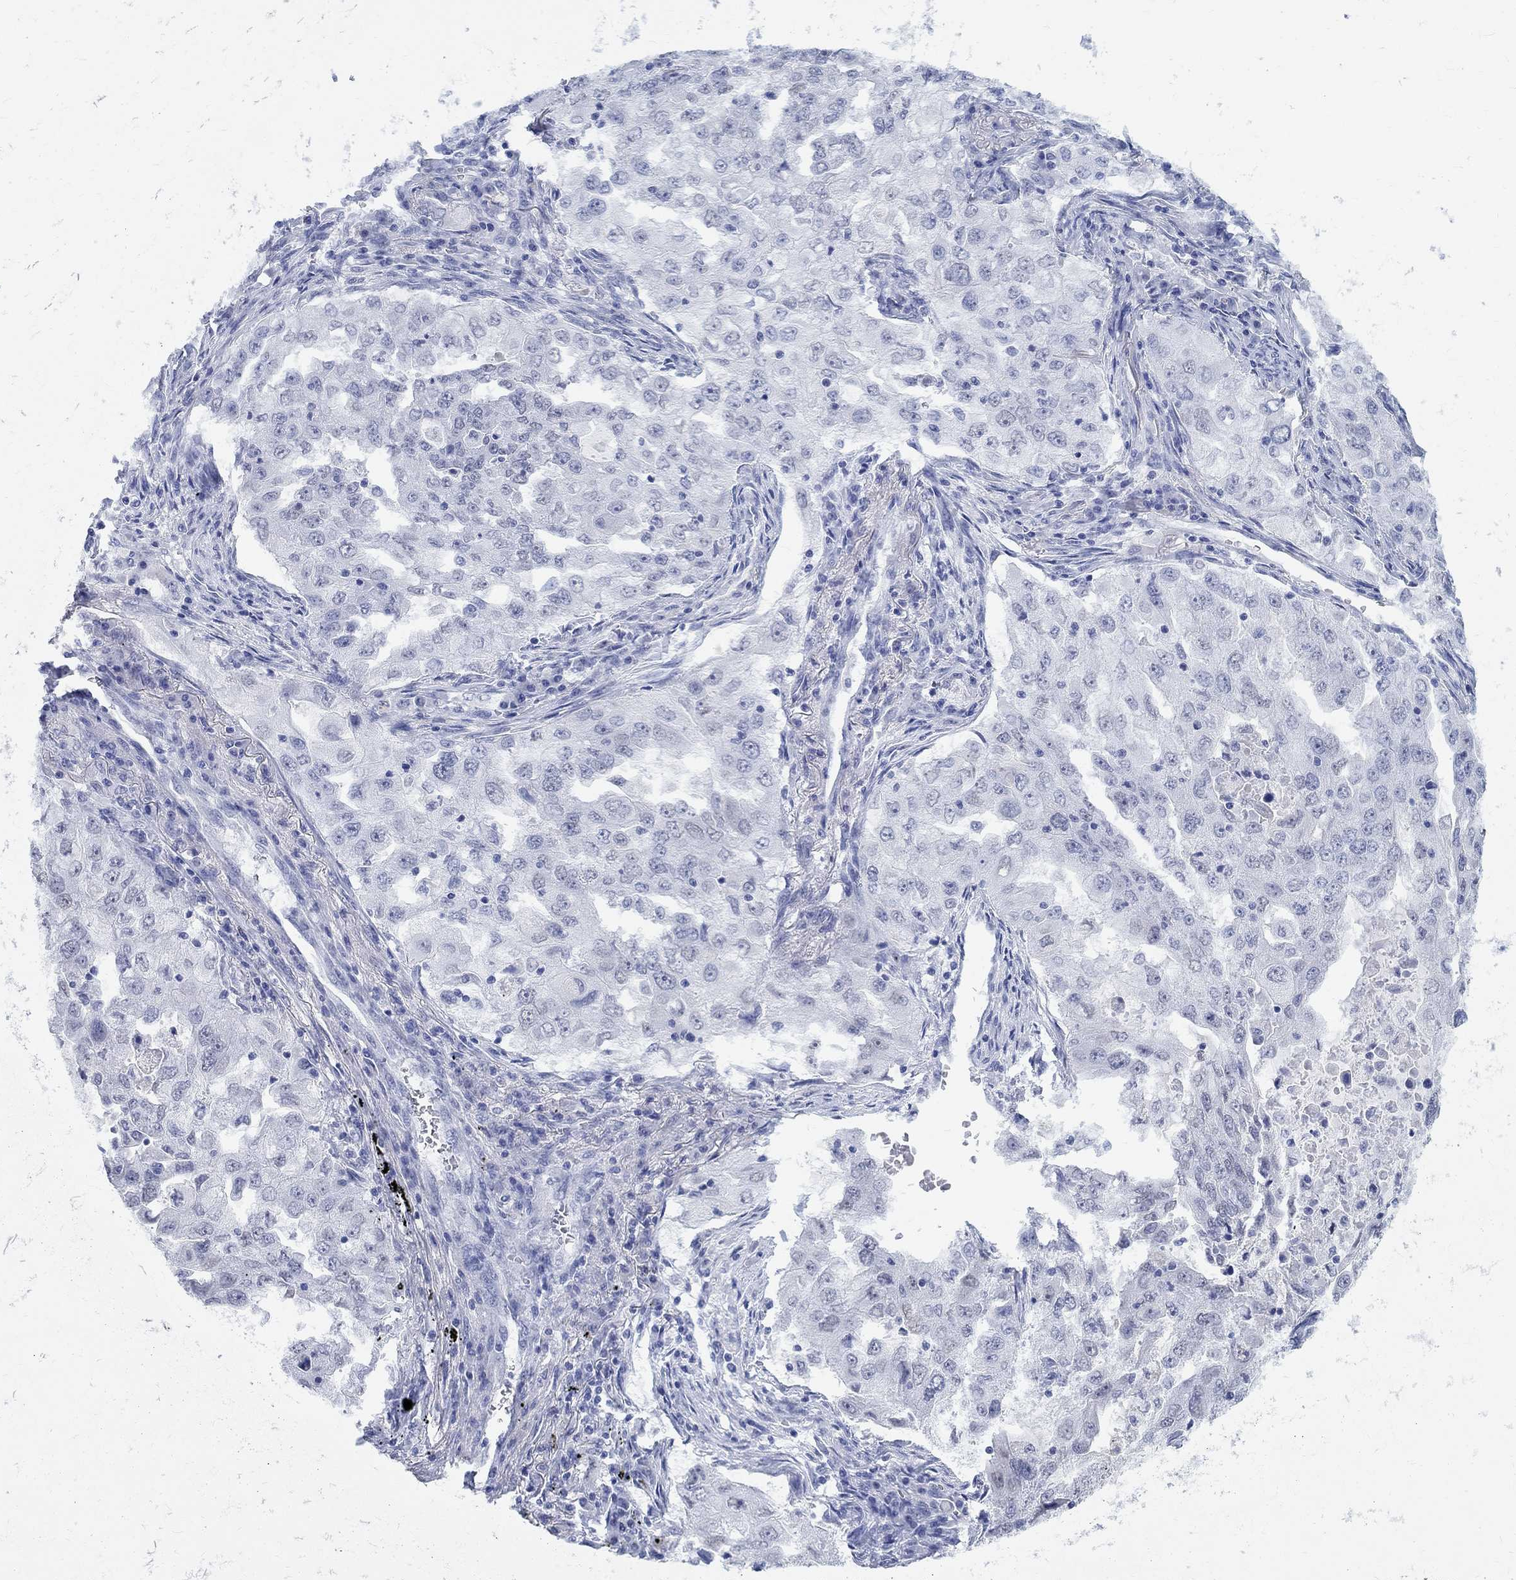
{"staining": {"intensity": "negative", "quantity": "none", "location": "none"}, "tissue": "lung cancer", "cell_type": "Tumor cells", "image_type": "cancer", "snomed": [{"axis": "morphology", "description": "Adenocarcinoma, NOS"}, {"axis": "topography", "description": "Lung"}], "caption": "Tumor cells show no significant protein staining in lung adenocarcinoma.", "gene": "ANKS1B", "patient": {"sex": "female", "age": 61}}